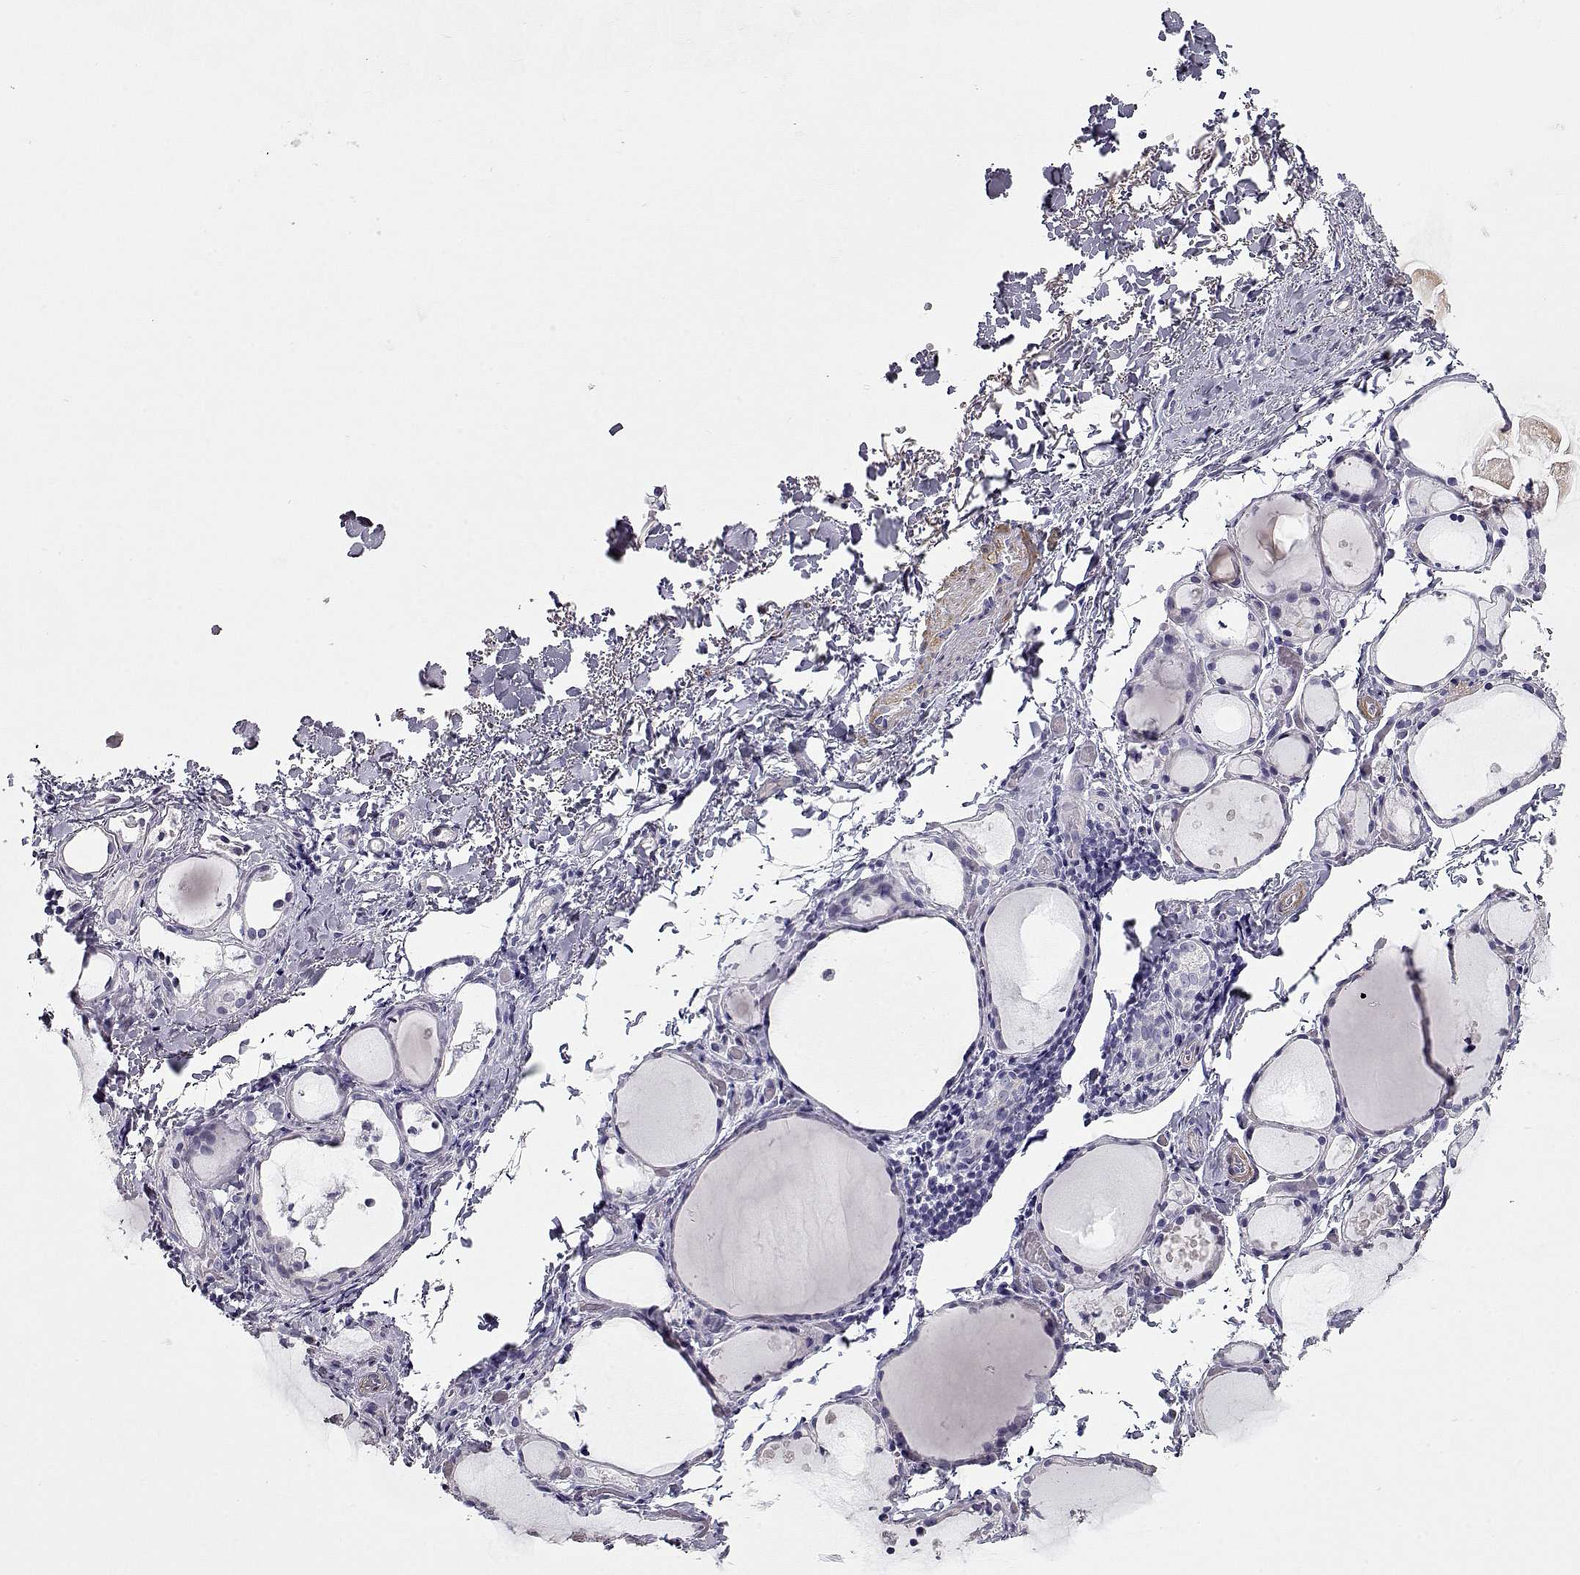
{"staining": {"intensity": "negative", "quantity": "none", "location": "none"}, "tissue": "thyroid gland", "cell_type": "Glandular cells", "image_type": "normal", "snomed": [{"axis": "morphology", "description": "Normal tissue, NOS"}, {"axis": "topography", "description": "Thyroid gland"}], "caption": "High magnification brightfield microscopy of benign thyroid gland stained with DAB (brown) and counterstained with hematoxylin (blue): glandular cells show no significant positivity.", "gene": "SLITRK3", "patient": {"sex": "male", "age": 68}}